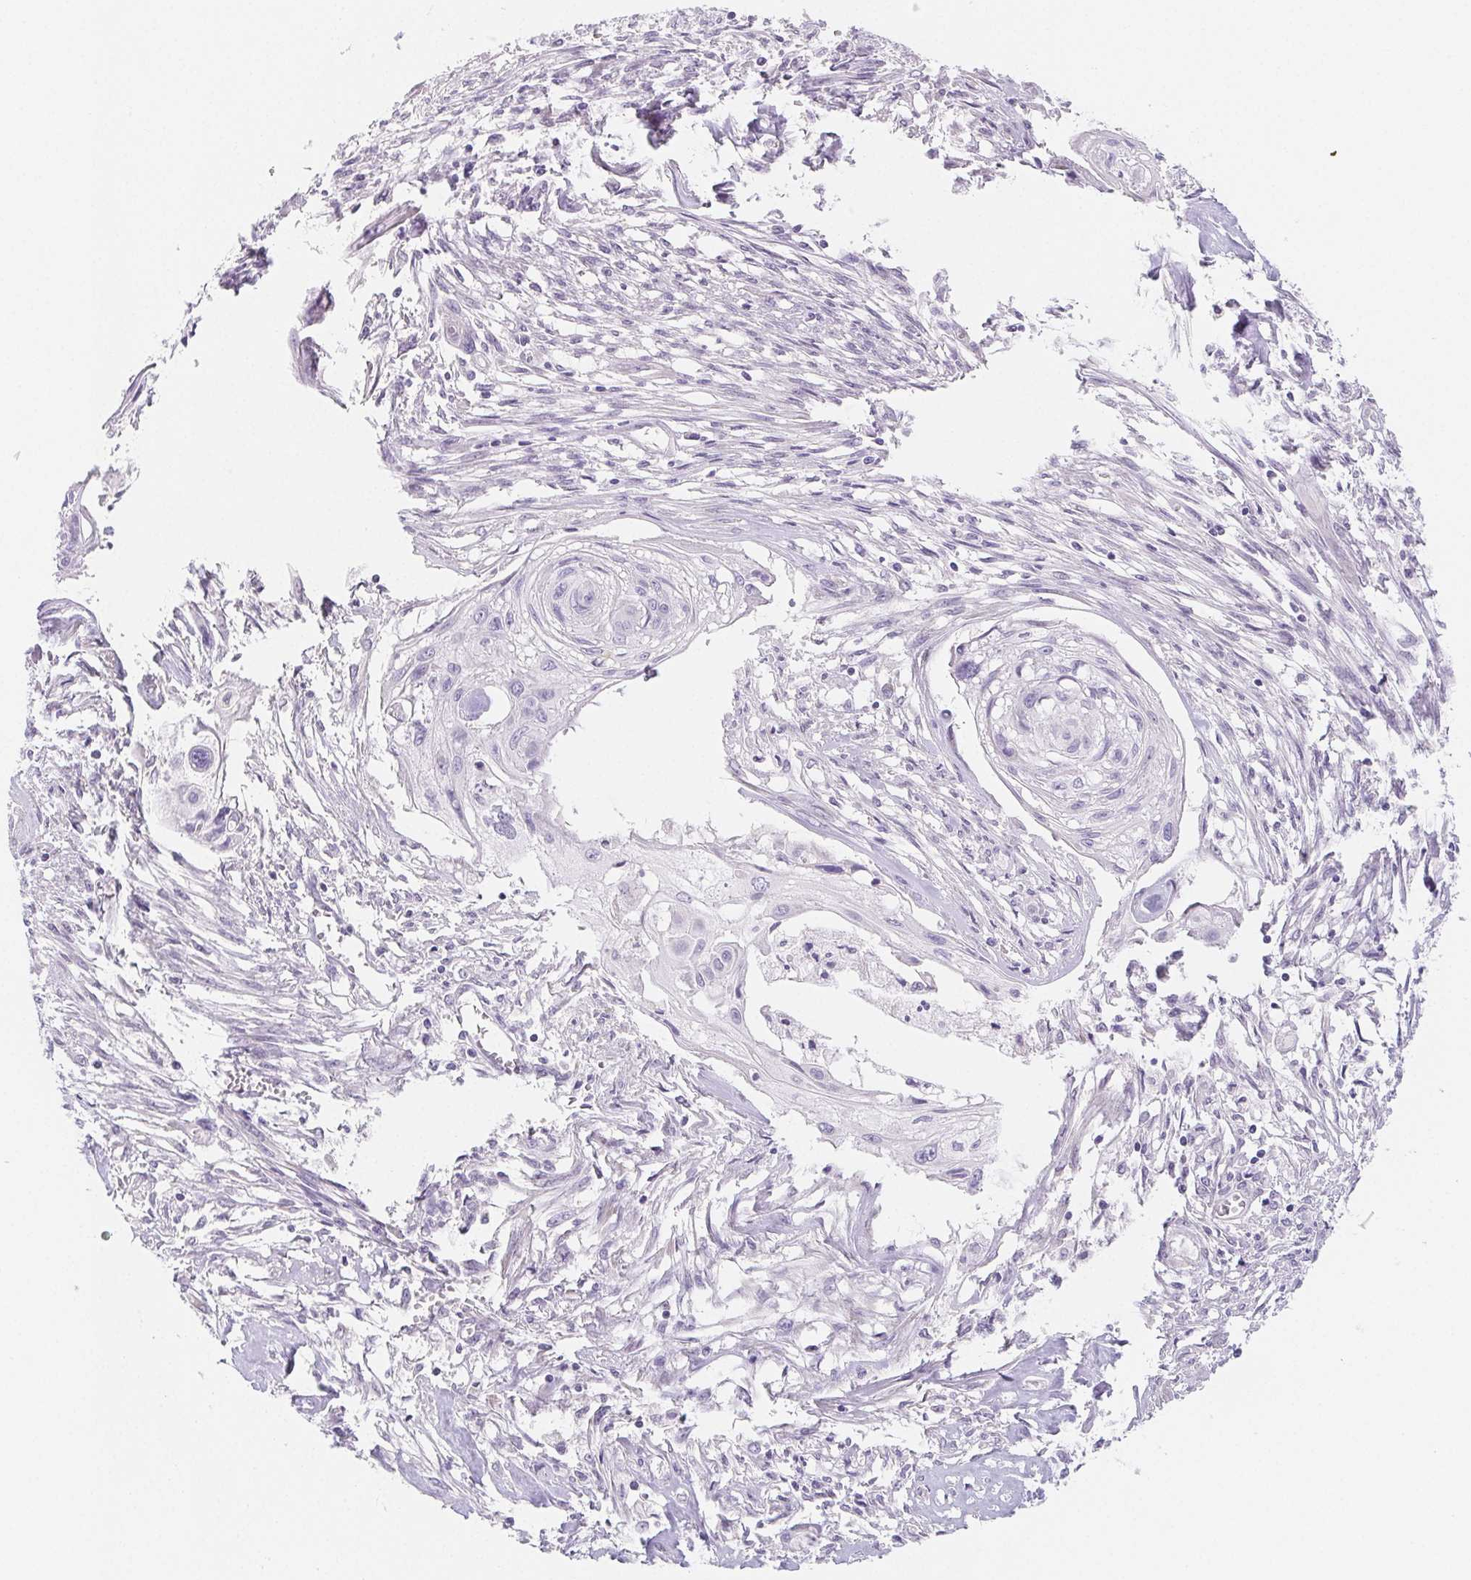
{"staining": {"intensity": "negative", "quantity": "none", "location": "none"}, "tissue": "cervical cancer", "cell_type": "Tumor cells", "image_type": "cancer", "snomed": [{"axis": "morphology", "description": "Squamous cell carcinoma, NOS"}, {"axis": "topography", "description": "Cervix"}], "caption": "IHC of human cervical cancer demonstrates no staining in tumor cells.", "gene": "ZBBX", "patient": {"sex": "female", "age": 49}}